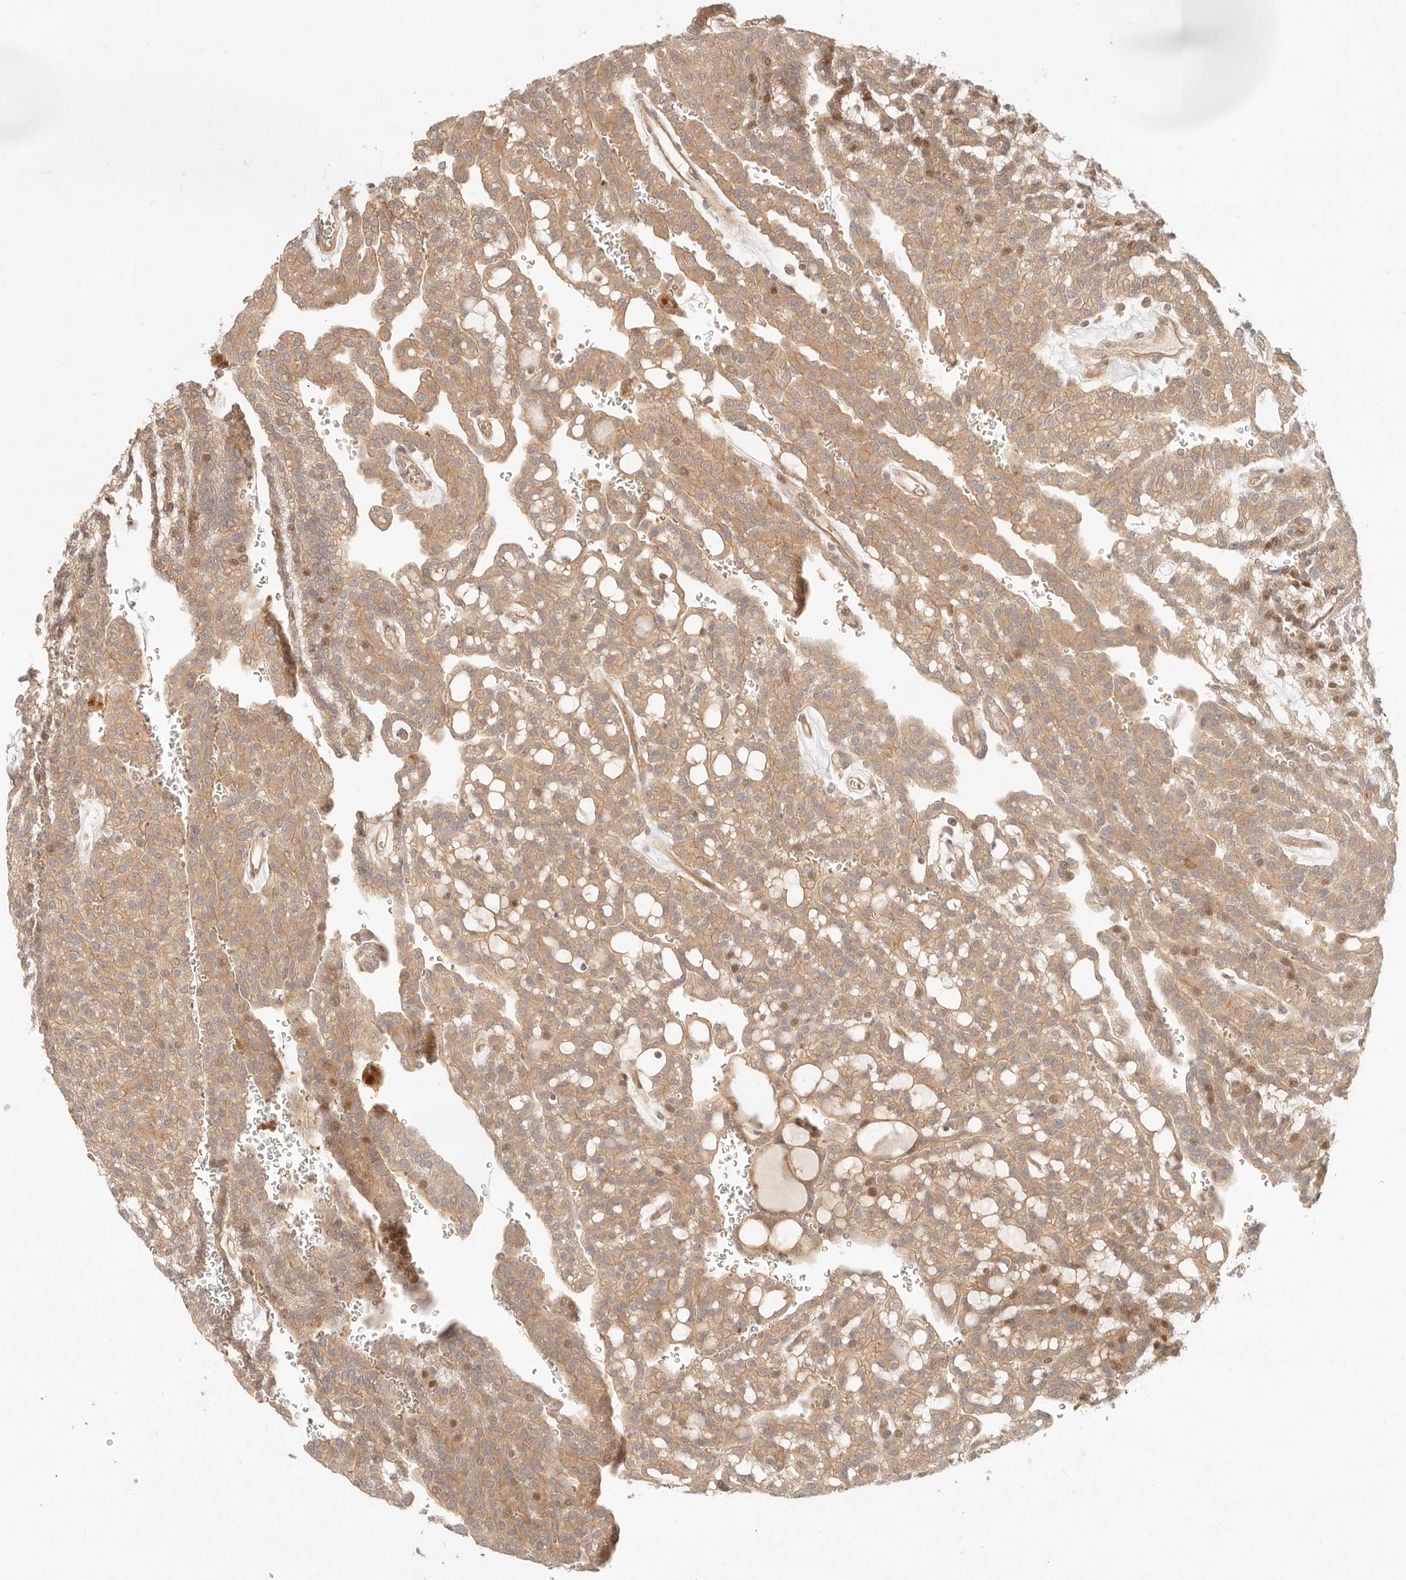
{"staining": {"intensity": "moderate", "quantity": ">75%", "location": "cytoplasmic/membranous,nuclear"}, "tissue": "renal cancer", "cell_type": "Tumor cells", "image_type": "cancer", "snomed": [{"axis": "morphology", "description": "Adenocarcinoma, NOS"}, {"axis": "topography", "description": "Kidney"}], "caption": "About >75% of tumor cells in renal cancer reveal moderate cytoplasmic/membranous and nuclear protein positivity as visualized by brown immunohistochemical staining.", "gene": "PPP1R3B", "patient": {"sex": "male", "age": 63}}